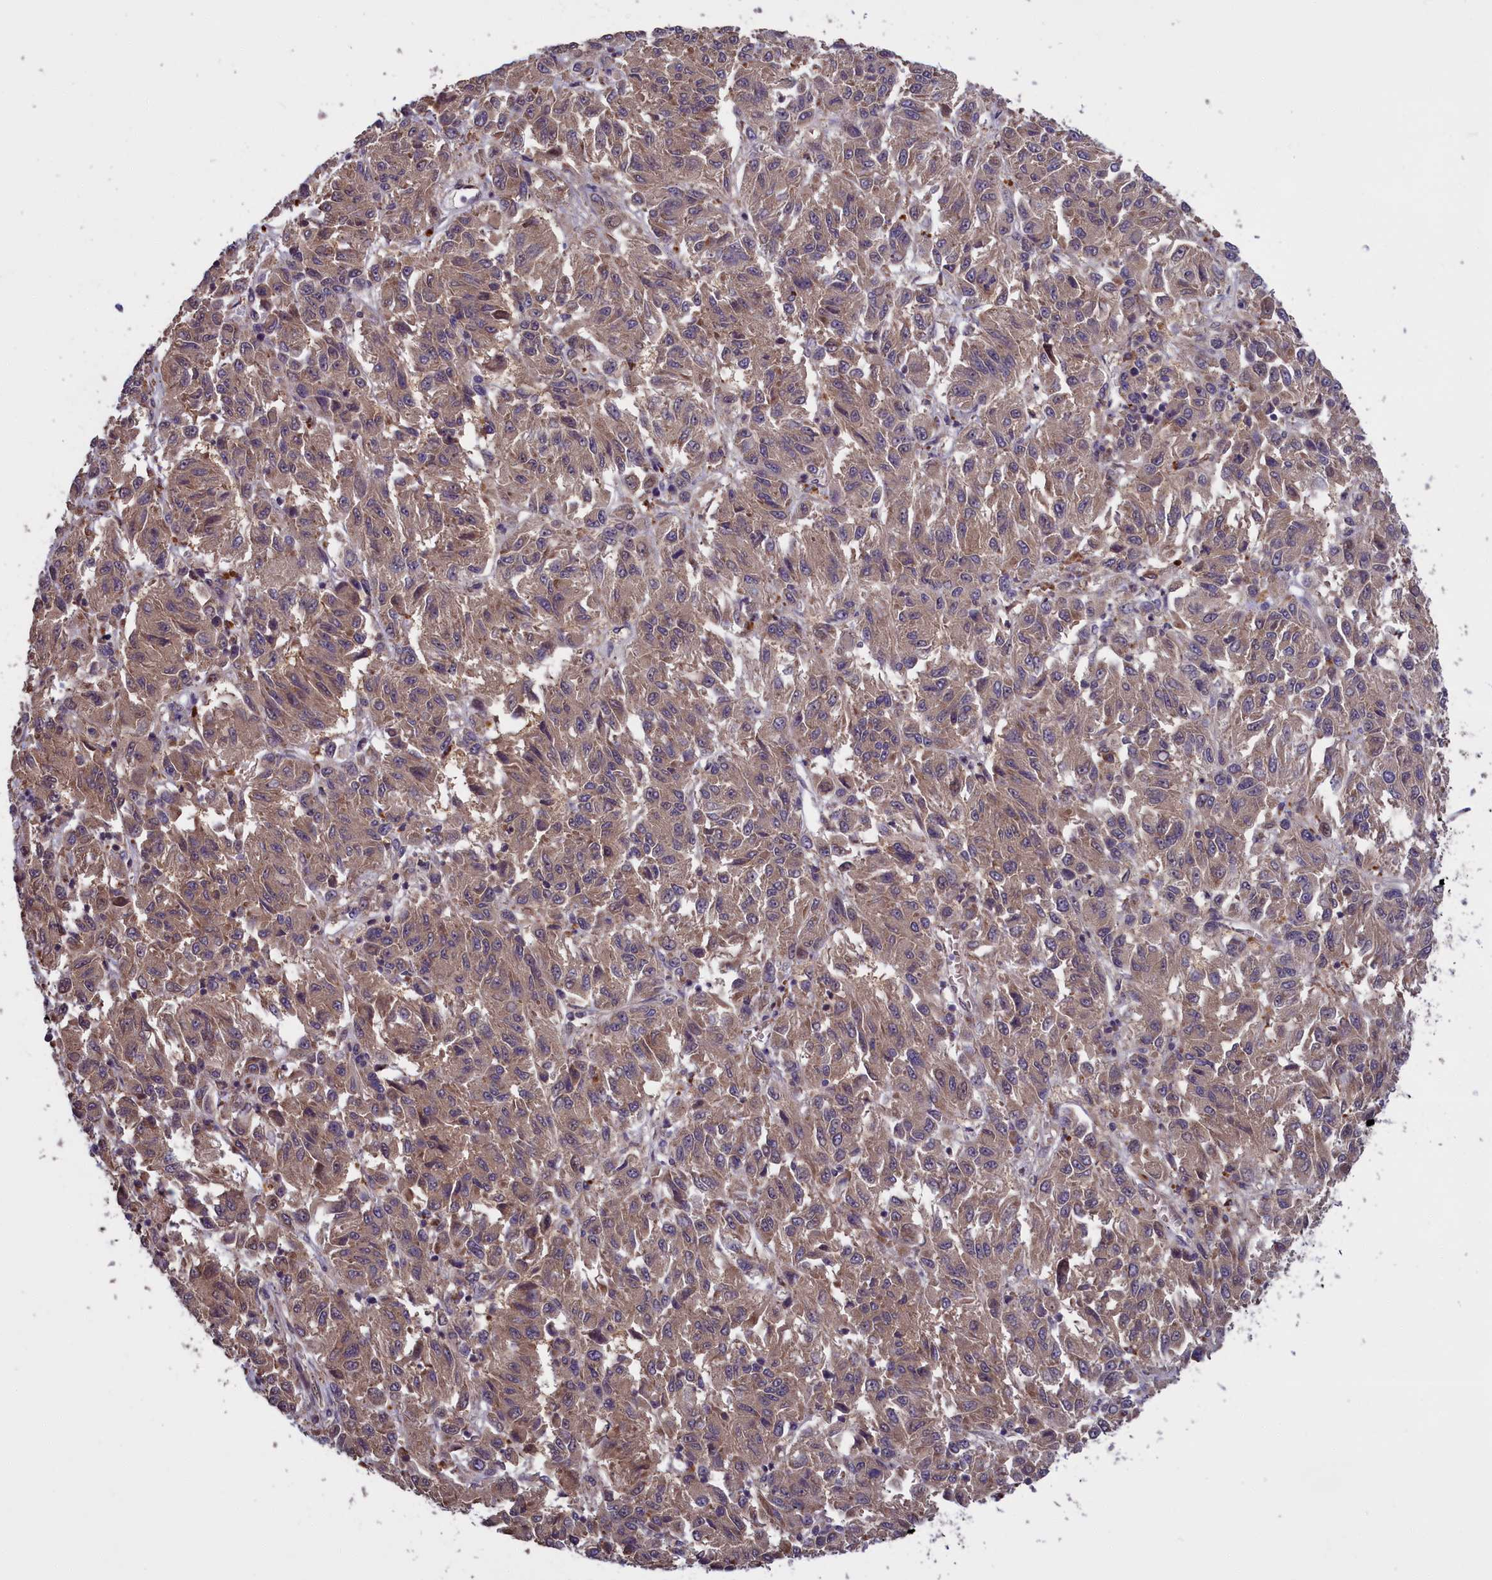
{"staining": {"intensity": "moderate", "quantity": ">75%", "location": "cytoplasmic/membranous"}, "tissue": "melanoma", "cell_type": "Tumor cells", "image_type": "cancer", "snomed": [{"axis": "morphology", "description": "Malignant melanoma, Metastatic site"}, {"axis": "topography", "description": "Lung"}], "caption": "Malignant melanoma (metastatic site) stained for a protein (brown) exhibits moderate cytoplasmic/membranous positive staining in about >75% of tumor cells.", "gene": "DENND1B", "patient": {"sex": "male", "age": 64}}